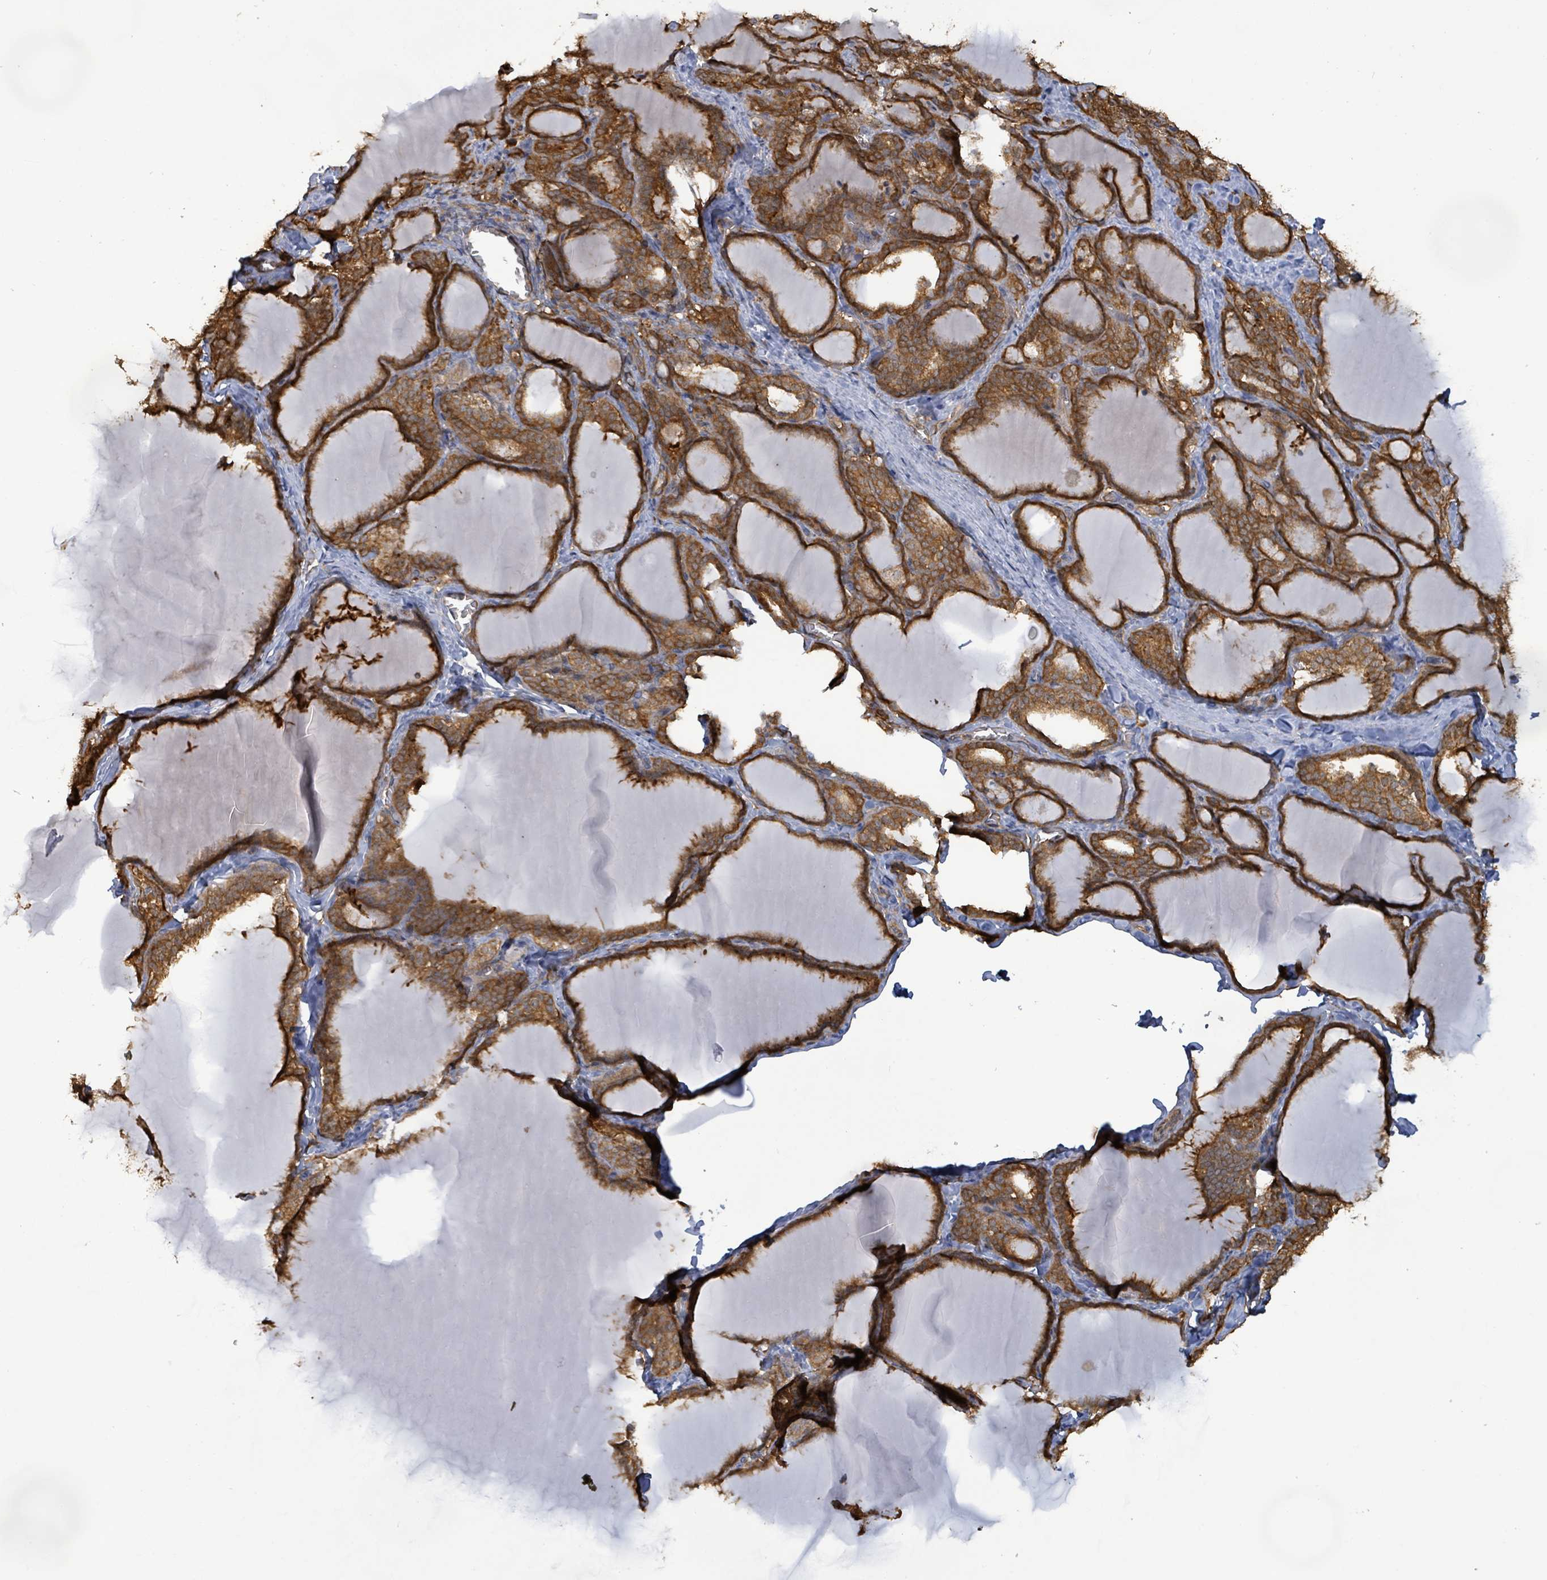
{"staining": {"intensity": "strong", "quantity": ">75%", "location": "cytoplasmic/membranous"}, "tissue": "thyroid gland", "cell_type": "Glandular cells", "image_type": "normal", "snomed": [{"axis": "morphology", "description": "Normal tissue, NOS"}, {"axis": "topography", "description": "Thyroid gland"}], "caption": "This is a histology image of immunohistochemistry (IHC) staining of unremarkable thyroid gland, which shows strong staining in the cytoplasmic/membranous of glandular cells.", "gene": "KBTBD11", "patient": {"sex": "female", "age": 31}}